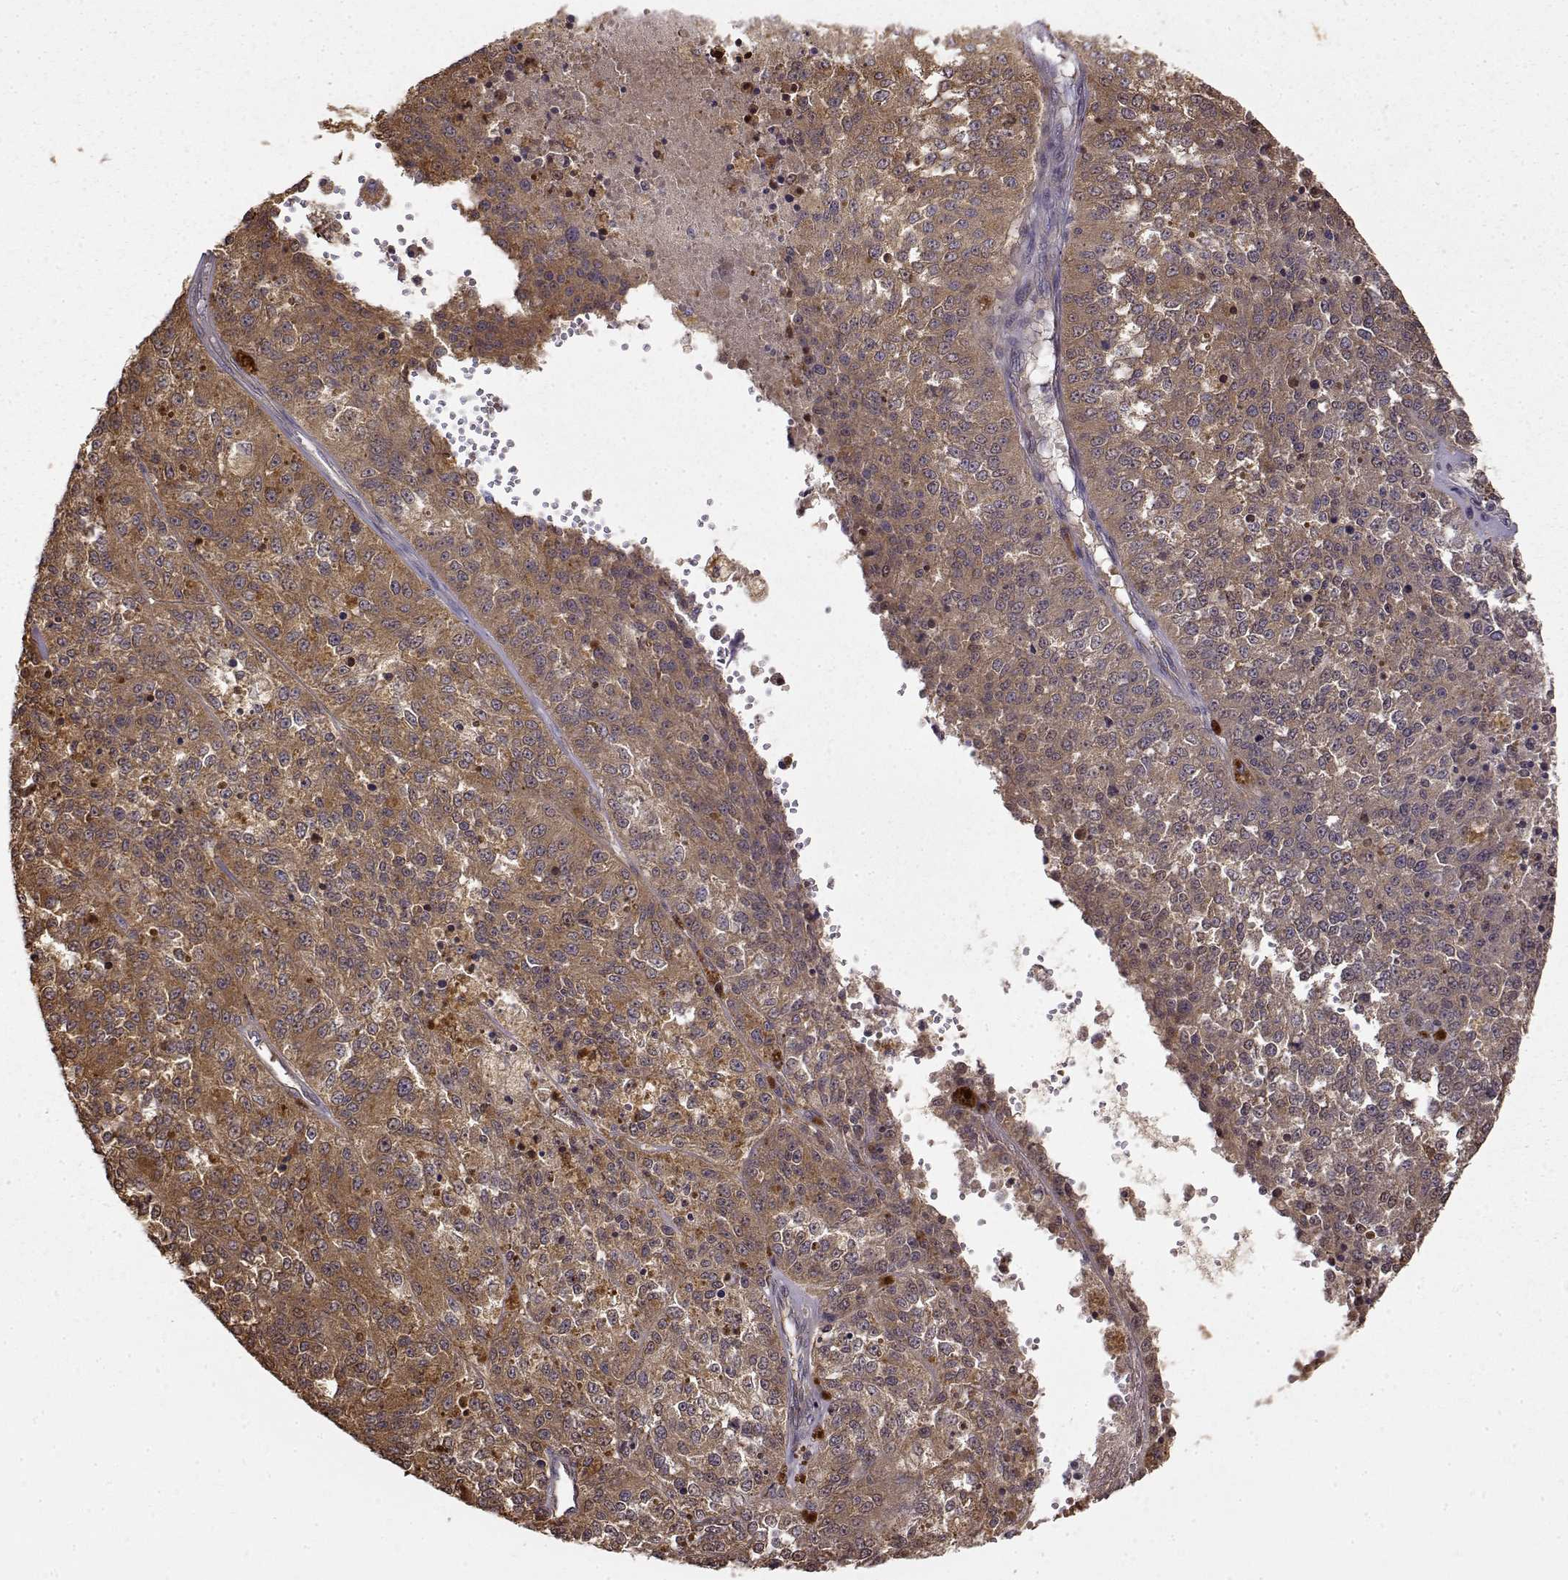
{"staining": {"intensity": "moderate", "quantity": ">75%", "location": "cytoplasmic/membranous"}, "tissue": "melanoma", "cell_type": "Tumor cells", "image_type": "cancer", "snomed": [{"axis": "morphology", "description": "Malignant melanoma, Metastatic site"}, {"axis": "topography", "description": "Lymph node"}], "caption": "This micrograph shows immunohistochemistry staining of human melanoma, with medium moderate cytoplasmic/membranous expression in about >75% of tumor cells.", "gene": "CRIM1", "patient": {"sex": "female", "age": 64}}